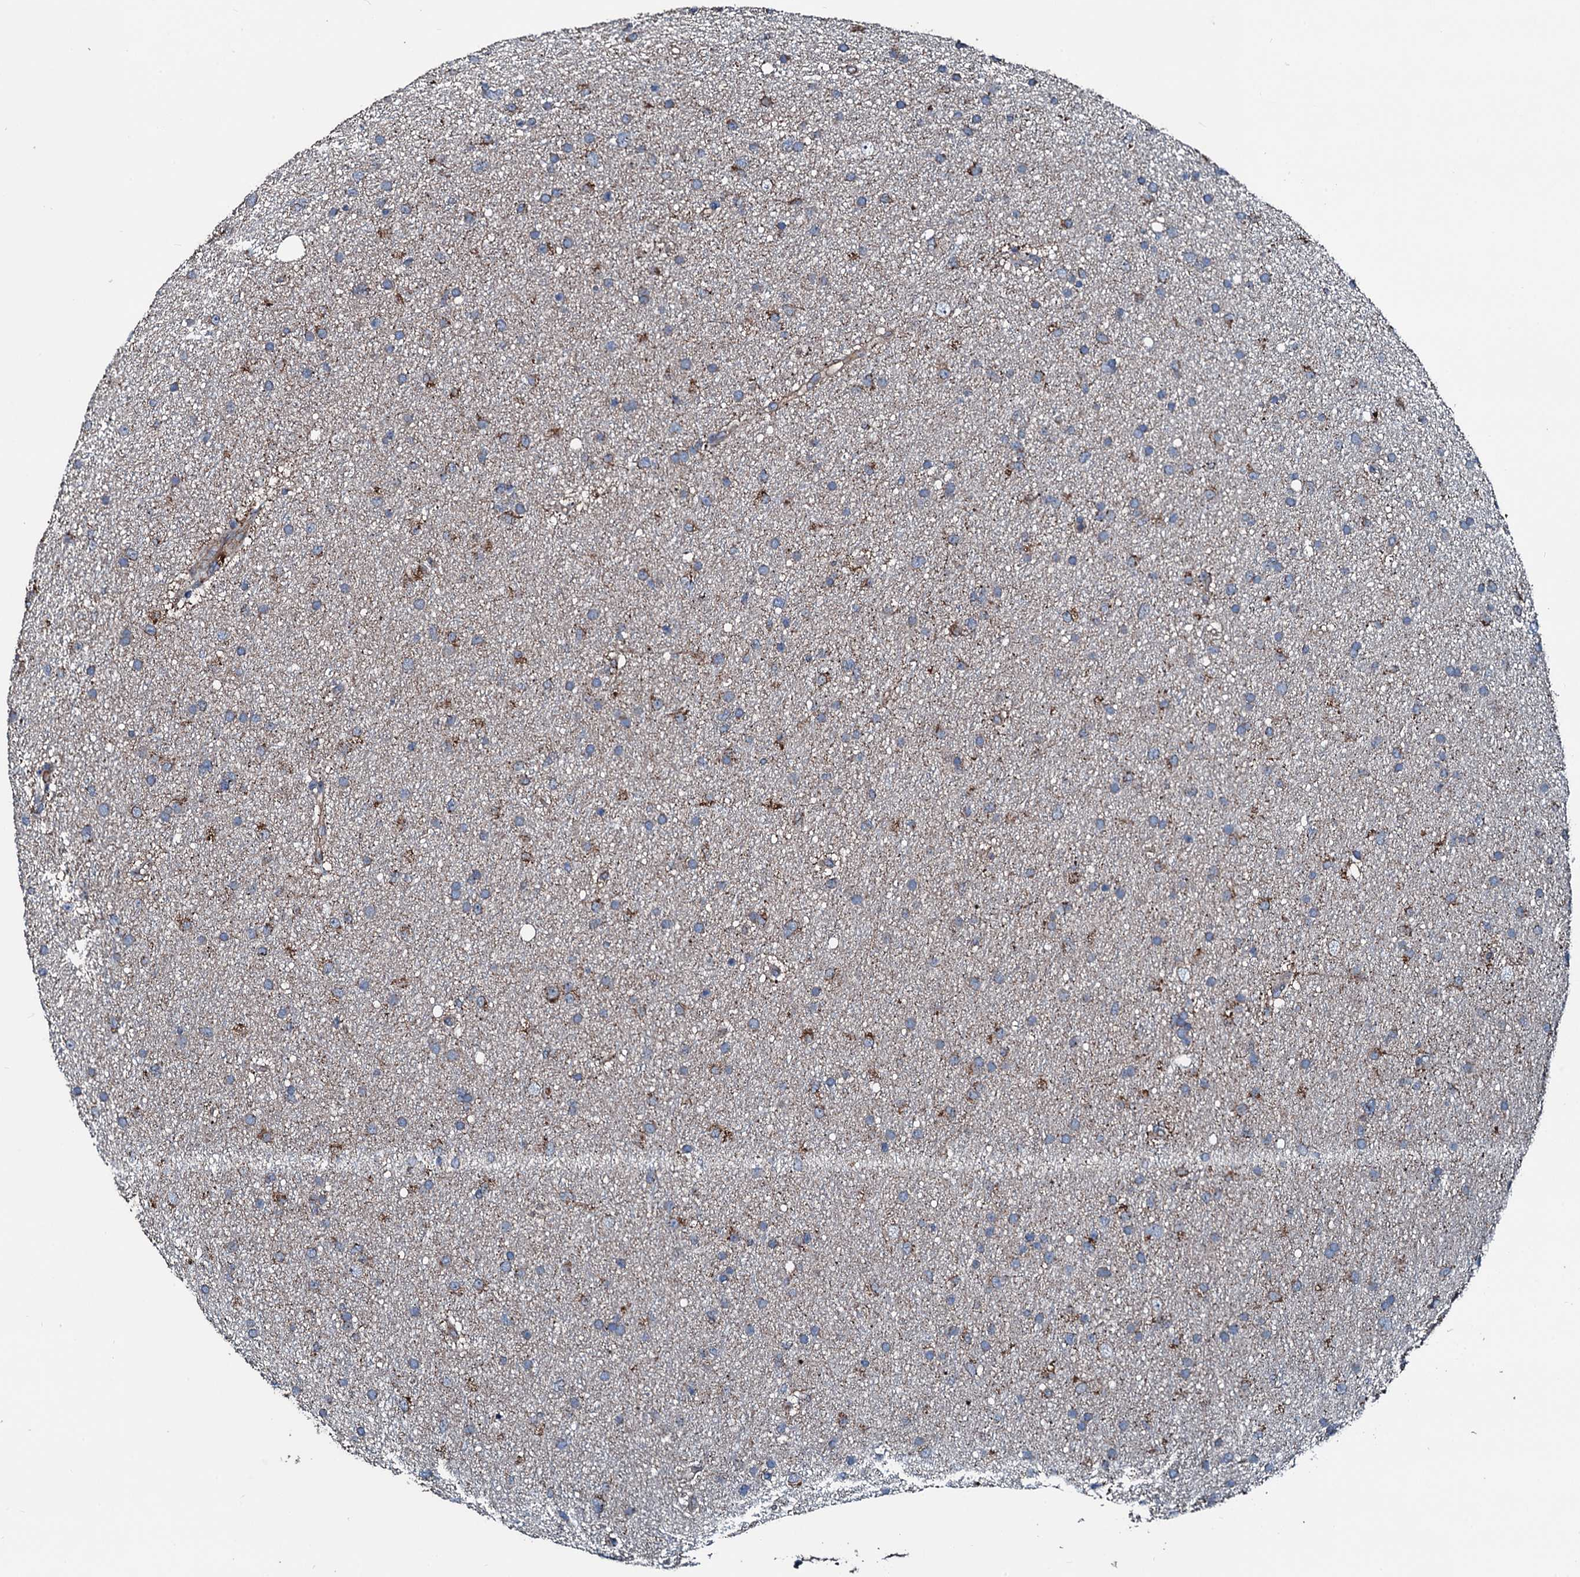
{"staining": {"intensity": "moderate", "quantity": "<25%", "location": "cytoplasmic/membranous"}, "tissue": "glioma", "cell_type": "Tumor cells", "image_type": "cancer", "snomed": [{"axis": "morphology", "description": "Glioma, malignant, Low grade"}, {"axis": "topography", "description": "Cerebral cortex"}], "caption": "DAB immunohistochemical staining of human glioma reveals moderate cytoplasmic/membranous protein staining in about <25% of tumor cells. (DAB (3,3'-diaminobenzidine) IHC, brown staining for protein, blue staining for nuclei).", "gene": "ACSS3", "patient": {"sex": "female", "age": 39}}